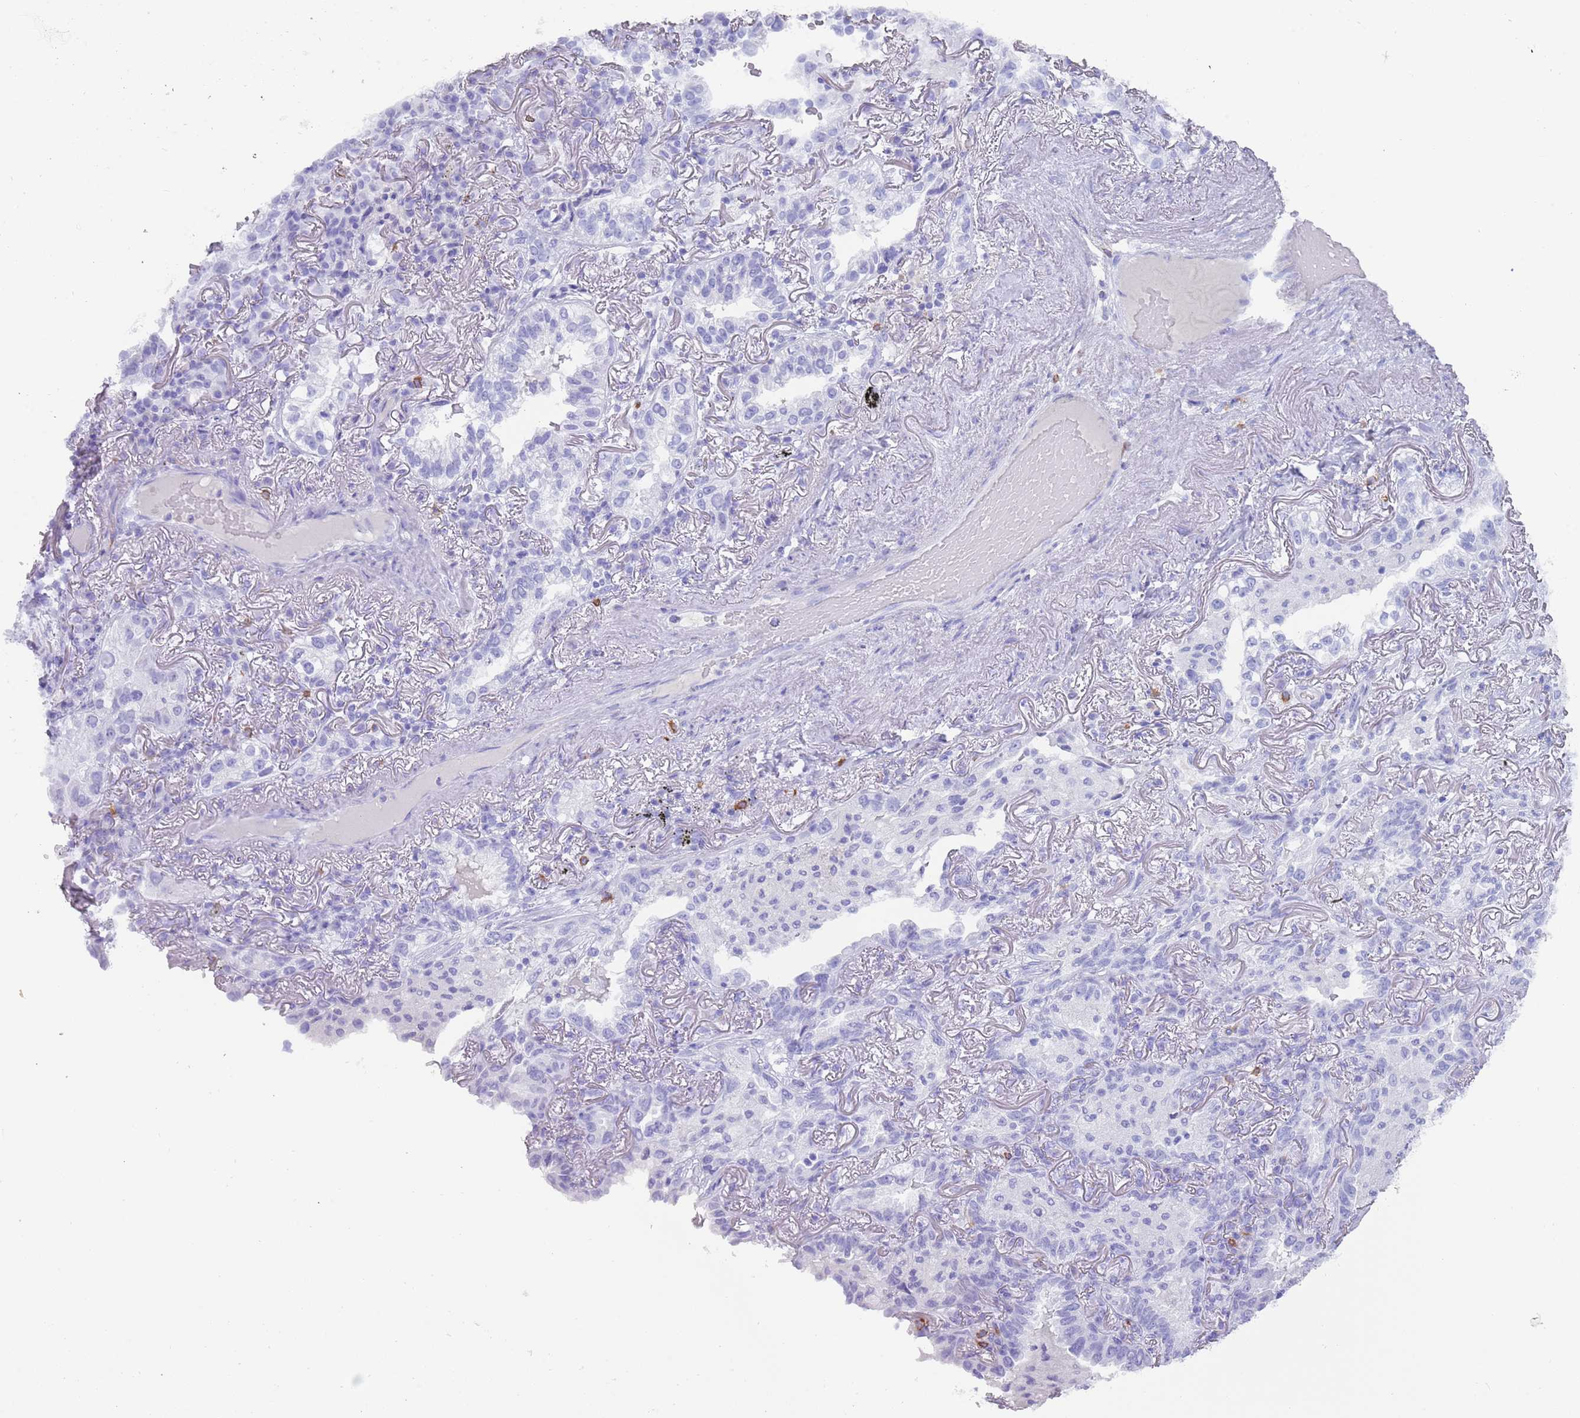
{"staining": {"intensity": "negative", "quantity": "none", "location": "none"}, "tissue": "lung cancer", "cell_type": "Tumor cells", "image_type": "cancer", "snomed": [{"axis": "morphology", "description": "Adenocarcinoma, NOS"}, {"axis": "topography", "description": "Lung"}], "caption": "Immunohistochemistry of lung cancer demonstrates no staining in tumor cells.", "gene": "MYADML2", "patient": {"sex": "female", "age": 69}}